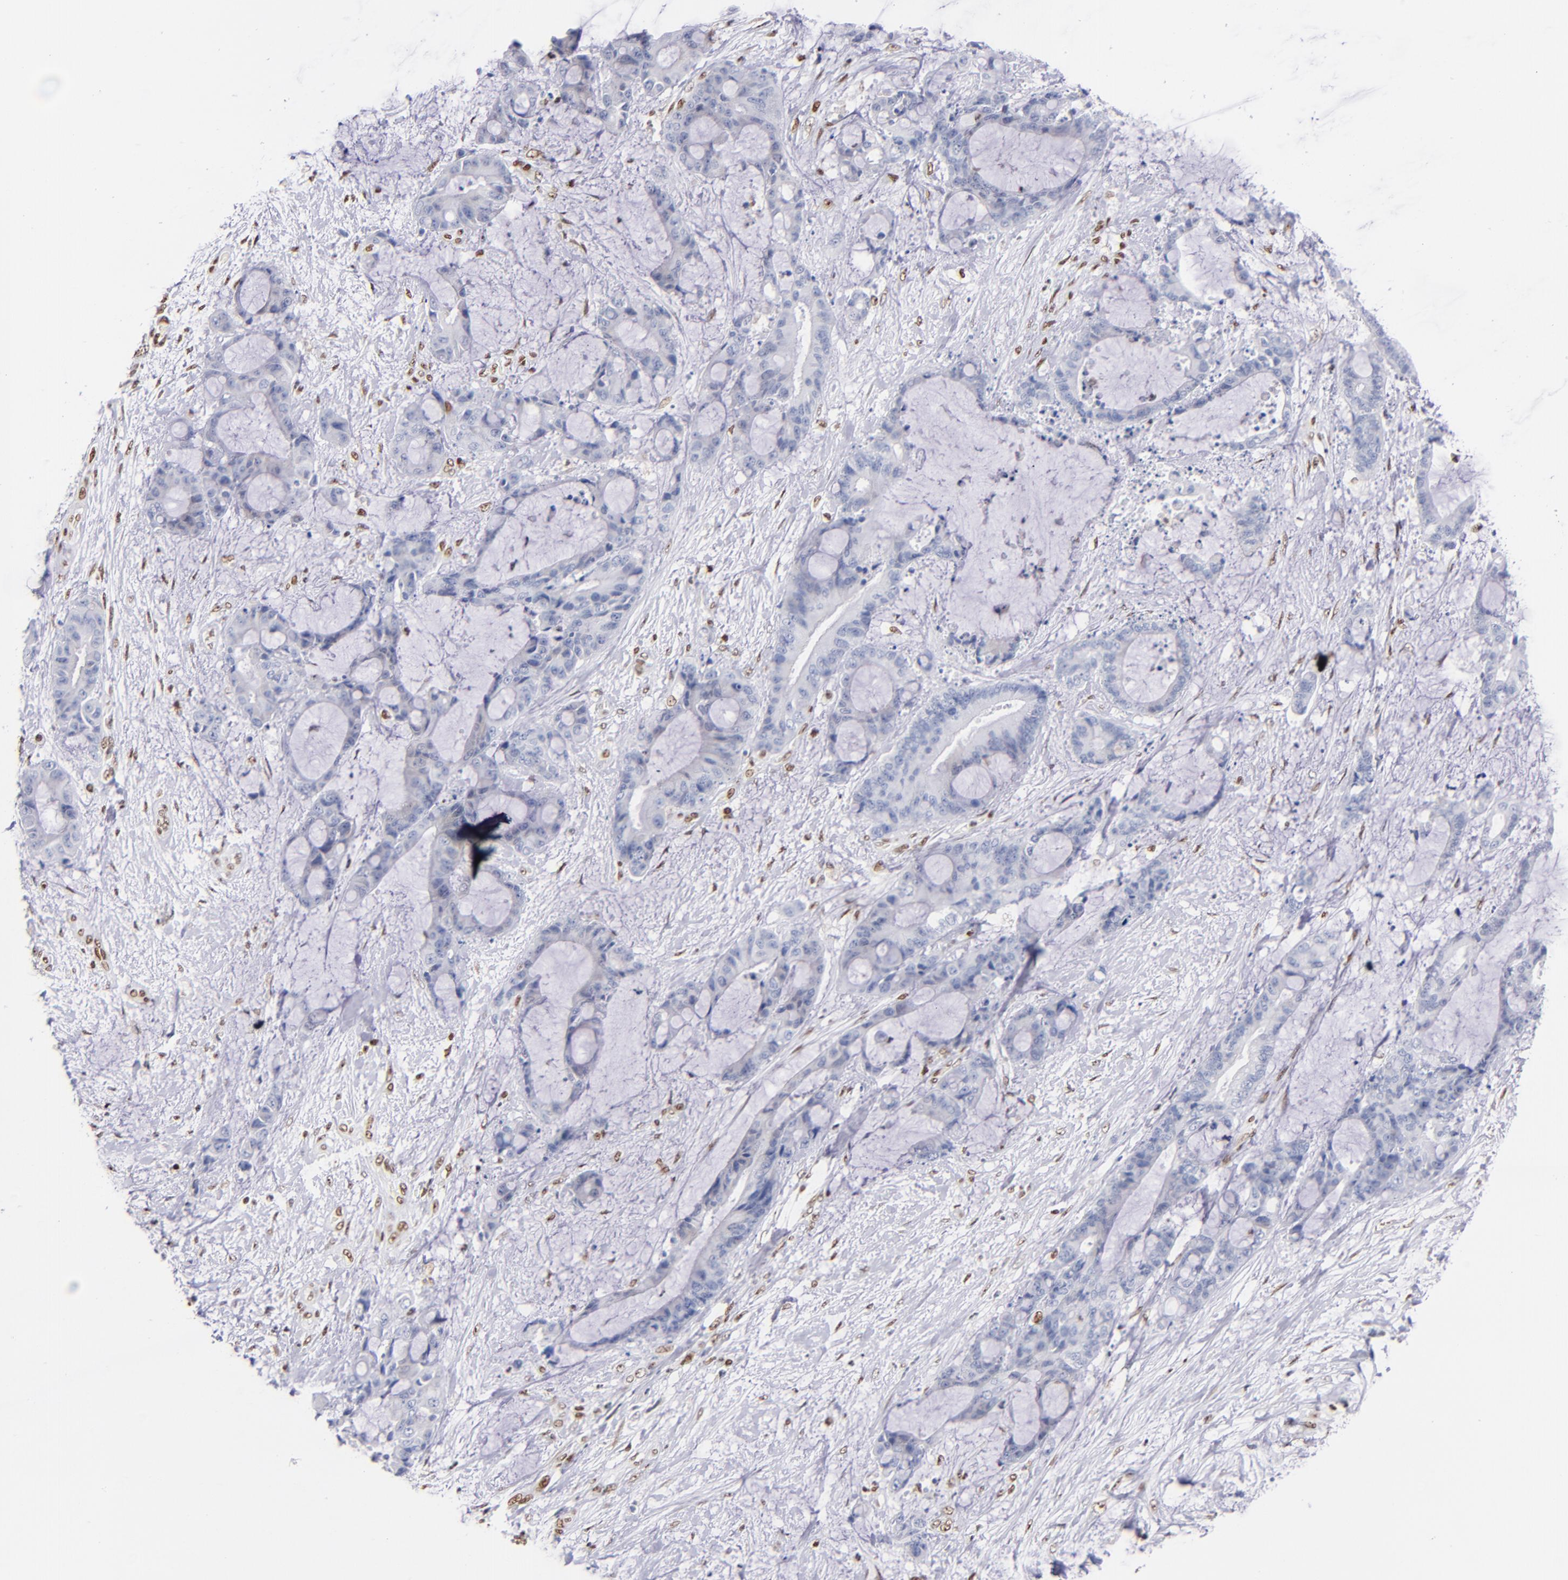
{"staining": {"intensity": "negative", "quantity": "none", "location": "none"}, "tissue": "liver cancer", "cell_type": "Tumor cells", "image_type": "cancer", "snomed": [{"axis": "morphology", "description": "Cholangiocarcinoma"}, {"axis": "topography", "description": "Liver"}], "caption": "This is an immunohistochemistry (IHC) micrograph of human liver cancer. There is no expression in tumor cells.", "gene": "IFI16", "patient": {"sex": "female", "age": 73}}